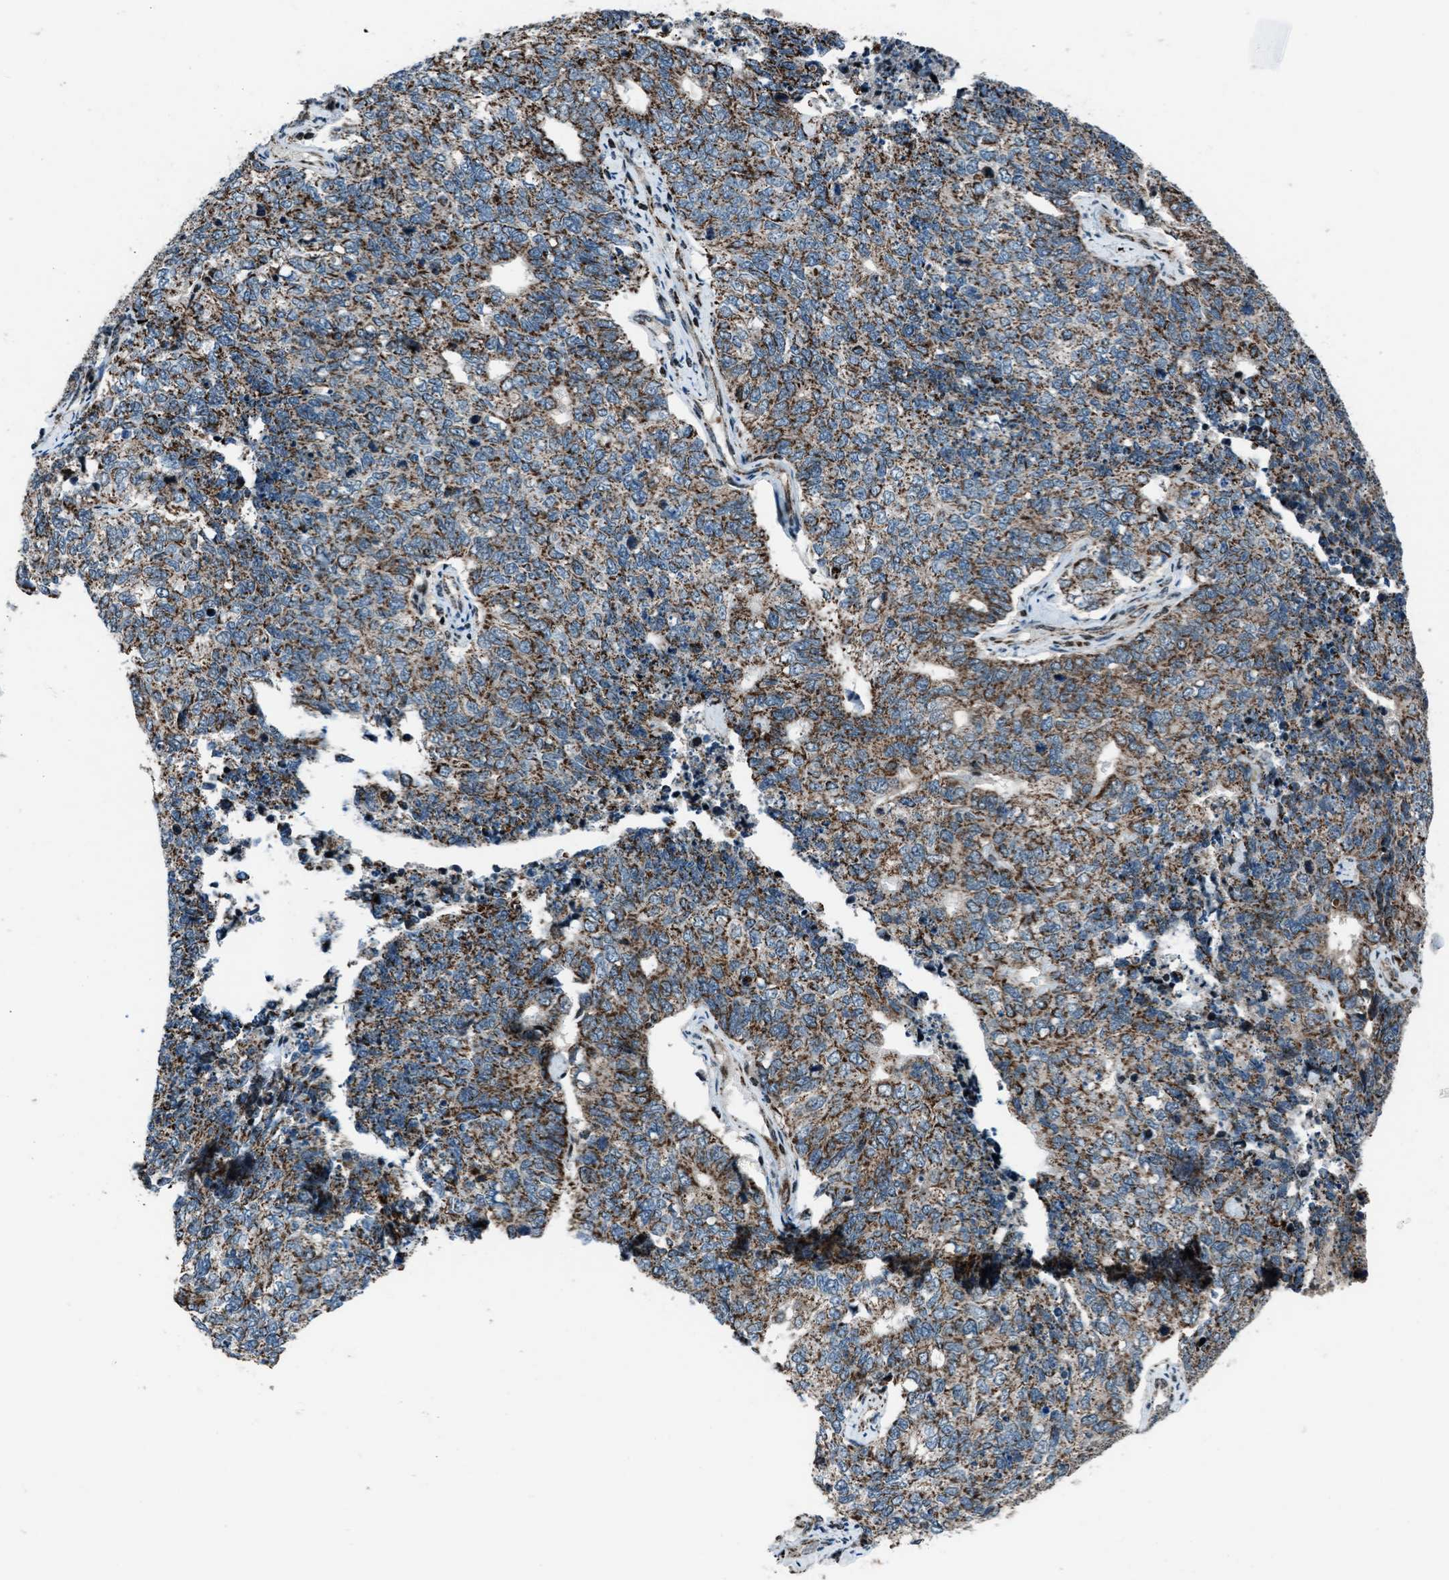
{"staining": {"intensity": "moderate", "quantity": ">75%", "location": "cytoplasmic/membranous"}, "tissue": "cervical cancer", "cell_type": "Tumor cells", "image_type": "cancer", "snomed": [{"axis": "morphology", "description": "Squamous cell carcinoma, NOS"}, {"axis": "topography", "description": "Cervix"}], "caption": "Immunohistochemistry (DAB (3,3'-diaminobenzidine)) staining of human cervical squamous cell carcinoma demonstrates moderate cytoplasmic/membranous protein positivity in about >75% of tumor cells. (IHC, brightfield microscopy, high magnification).", "gene": "MORC3", "patient": {"sex": "female", "age": 63}}